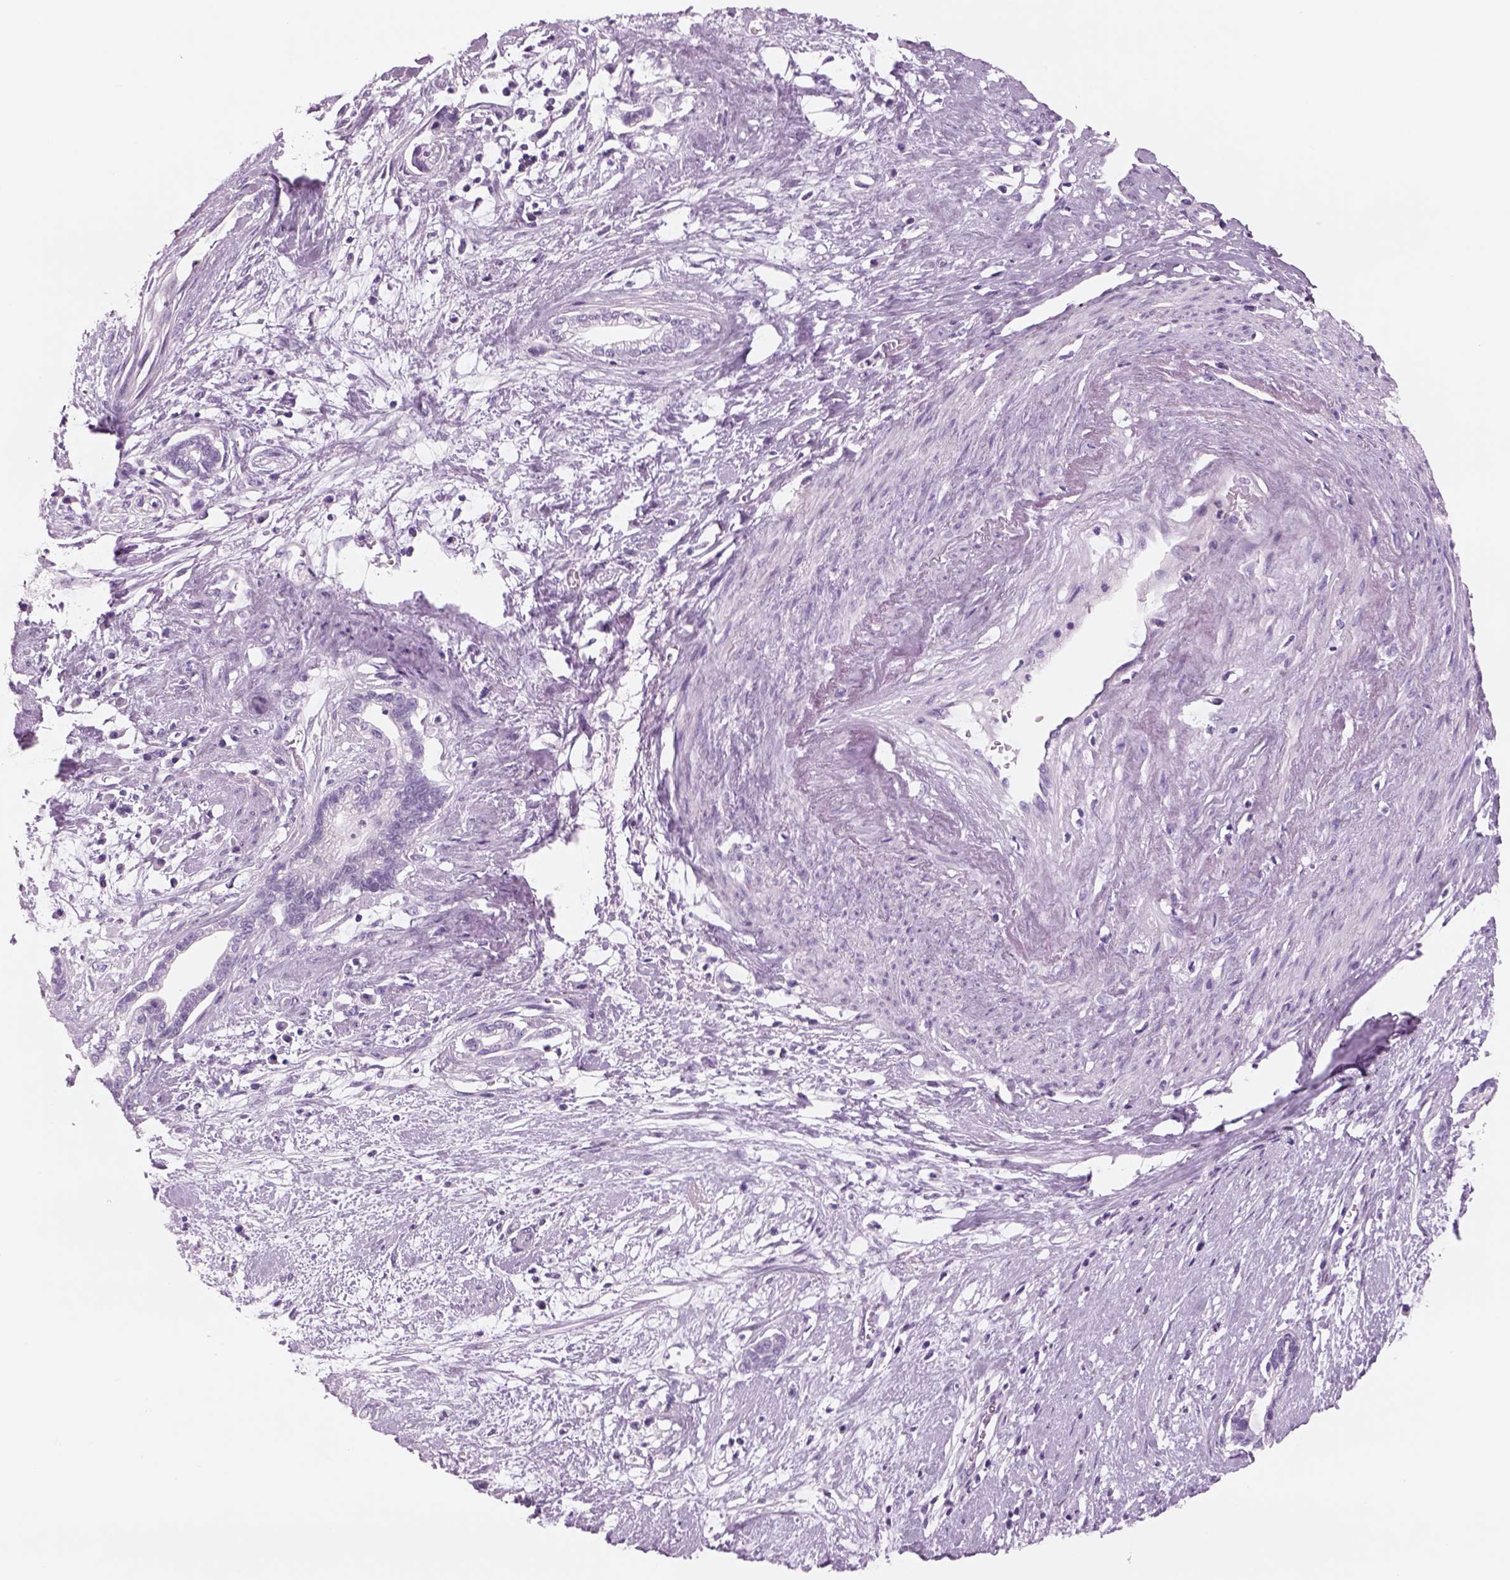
{"staining": {"intensity": "negative", "quantity": "none", "location": "none"}, "tissue": "cervical cancer", "cell_type": "Tumor cells", "image_type": "cancer", "snomed": [{"axis": "morphology", "description": "Adenocarcinoma, NOS"}, {"axis": "topography", "description": "Cervix"}], "caption": "This is a micrograph of IHC staining of cervical cancer, which shows no expression in tumor cells. The staining is performed using DAB brown chromogen with nuclei counter-stained in using hematoxylin.", "gene": "RHO", "patient": {"sex": "female", "age": 62}}